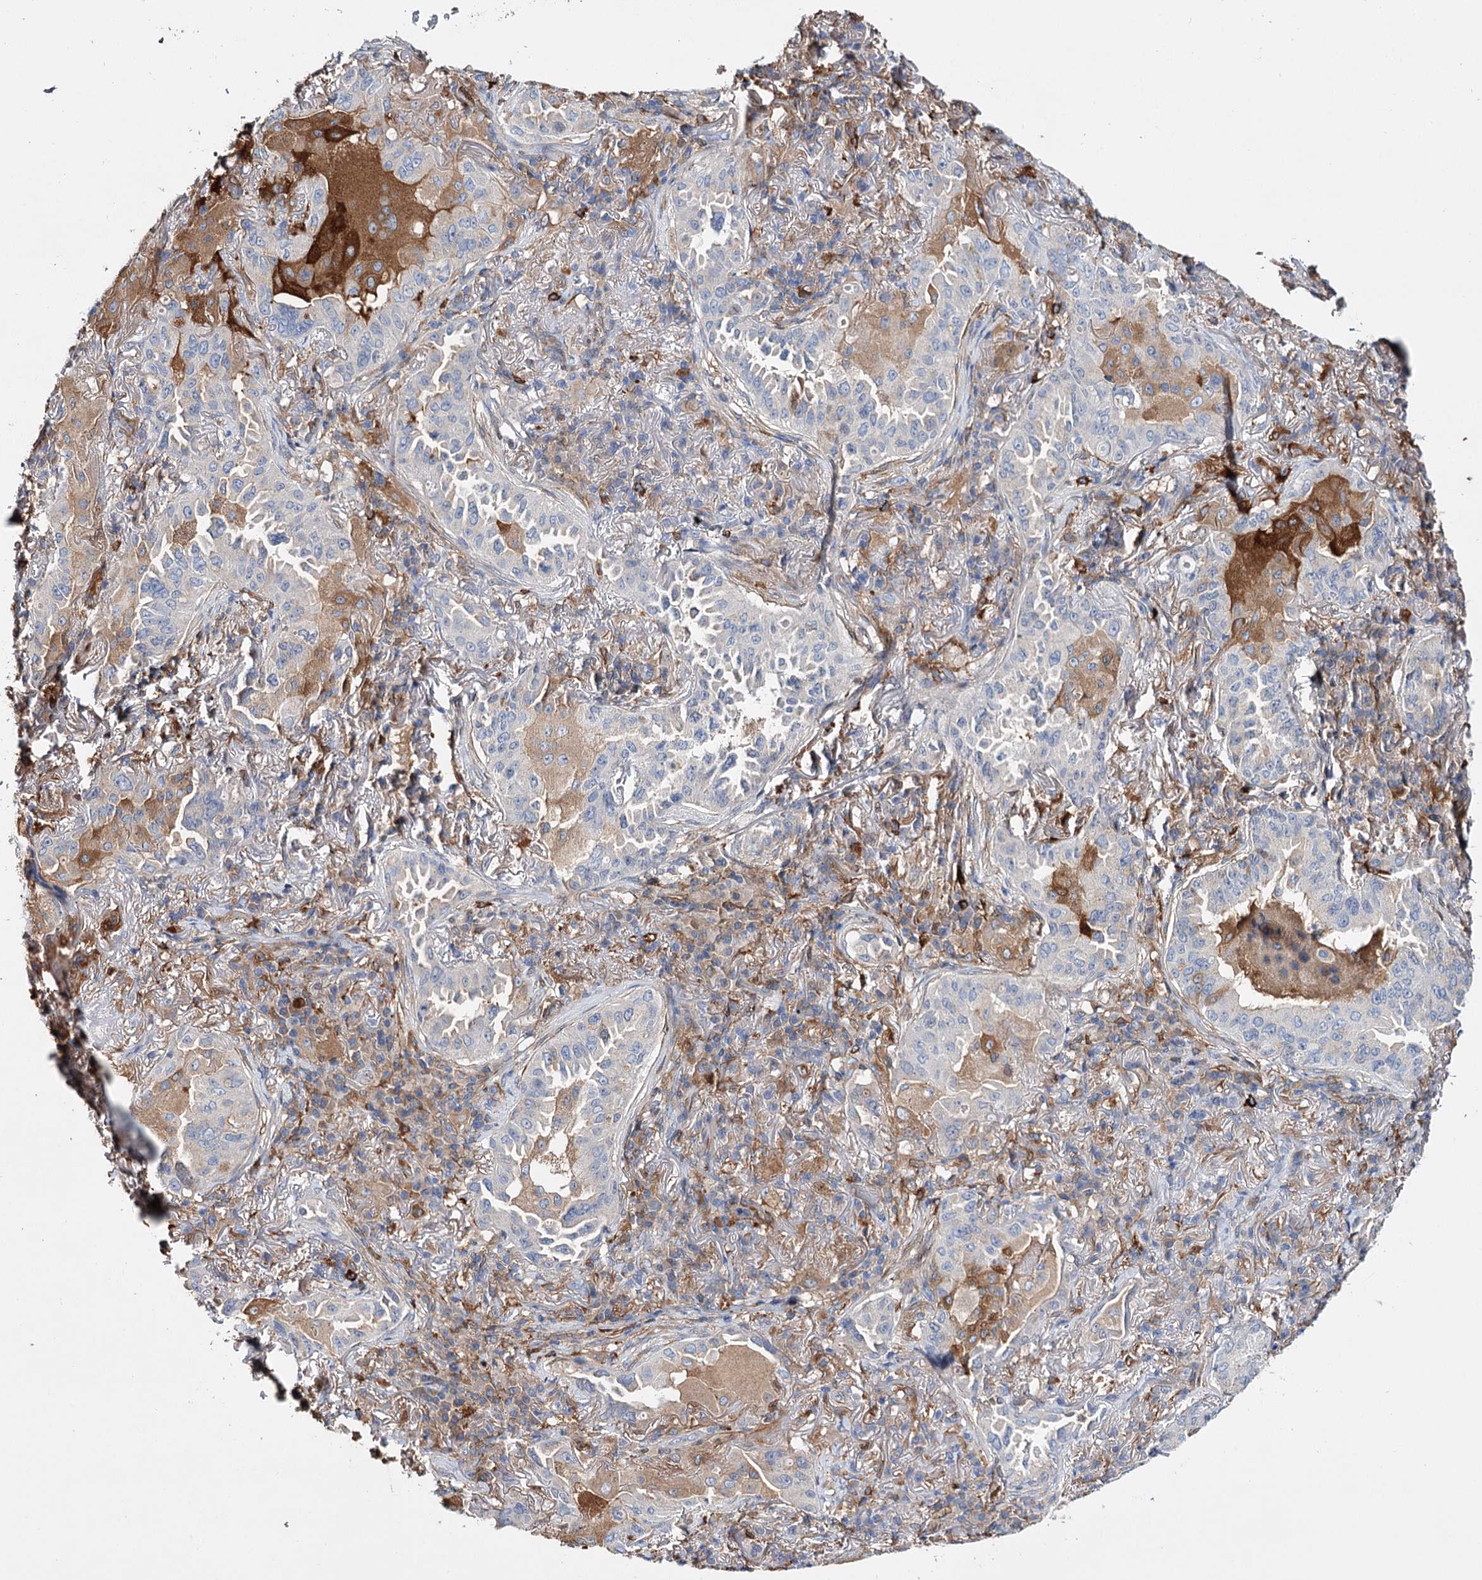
{"staining": {"intensity": "negative", "quantity": "none", "location": "none"}, "tissue": "lung cancer", "cell_type": "Tumor cells", "image_type": "cancer", "snomed": [{"axis": "morphology", "description": "Adenocarcinoma, NOS"}, {"axis": "topography", "description": "Lung"}], "caption": "Immunohistochemical staining of lung cancer shows no significant staining in tumor cells. (Immunohistochemistry (ihc), brightfield microscopy, high magnification).", "gene": "CFAP46", "patient": {"sex": "female", "age": 69}}